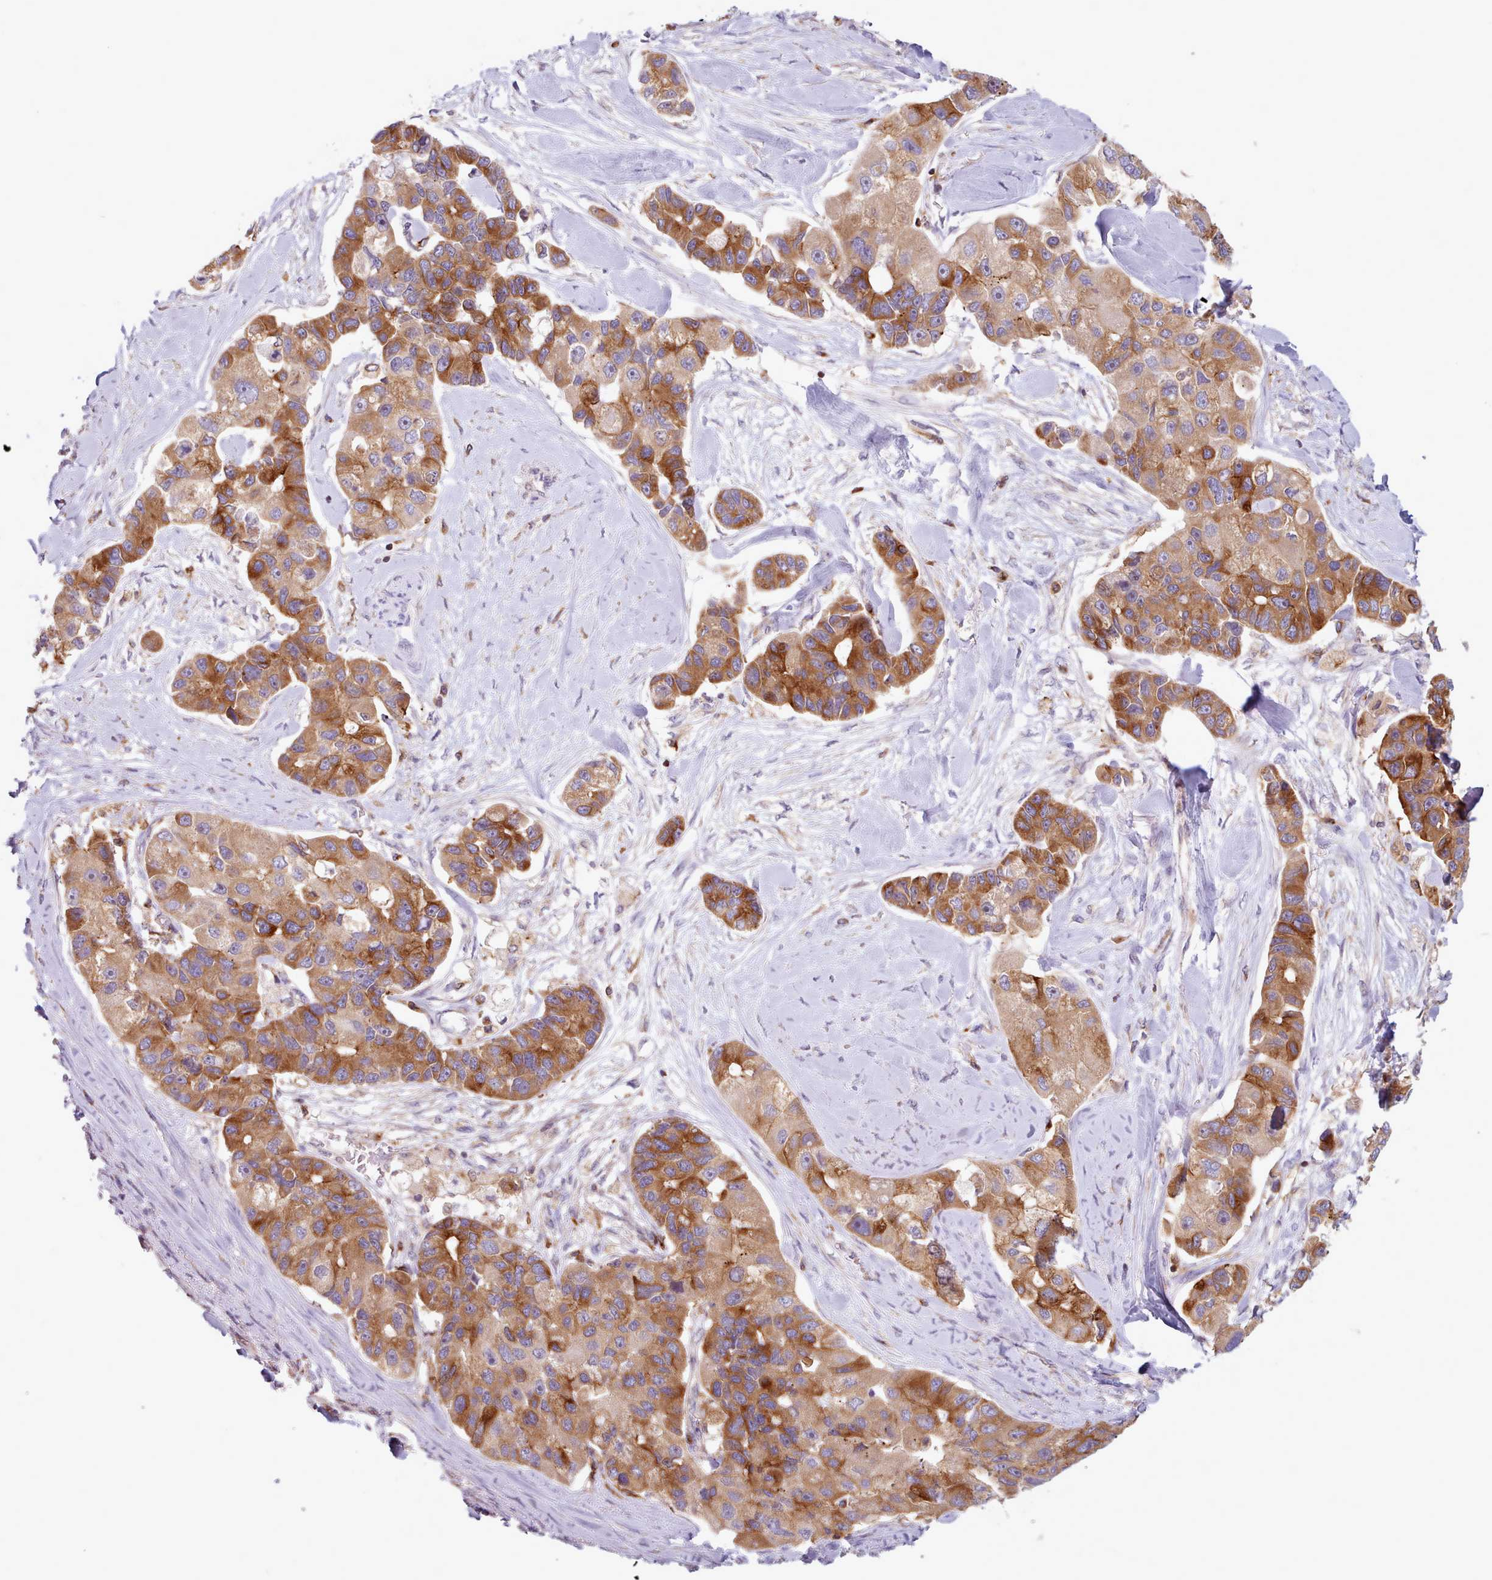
{"staining": {"intensity": "moderate", "quantity": ">75%", "location": "cytoplasmic/membranous"}, "tissue": "lung cancer", "cell_type": "Tumor cells", "image_type": "cancer", "snomed": [{"axis": "morphology", "description": "Adenocarcinoma, NOS"}, {"axis": "topography", "description": "Lung"}], "caption": "IHC of human adenocarcinoma (lung) displays medium levels of moderate cytoplasmic/membranous staining in approximately >75% of tumor cells.", "gene": "CRYBG1", "patient": {"sex": "female", "age": 54}}